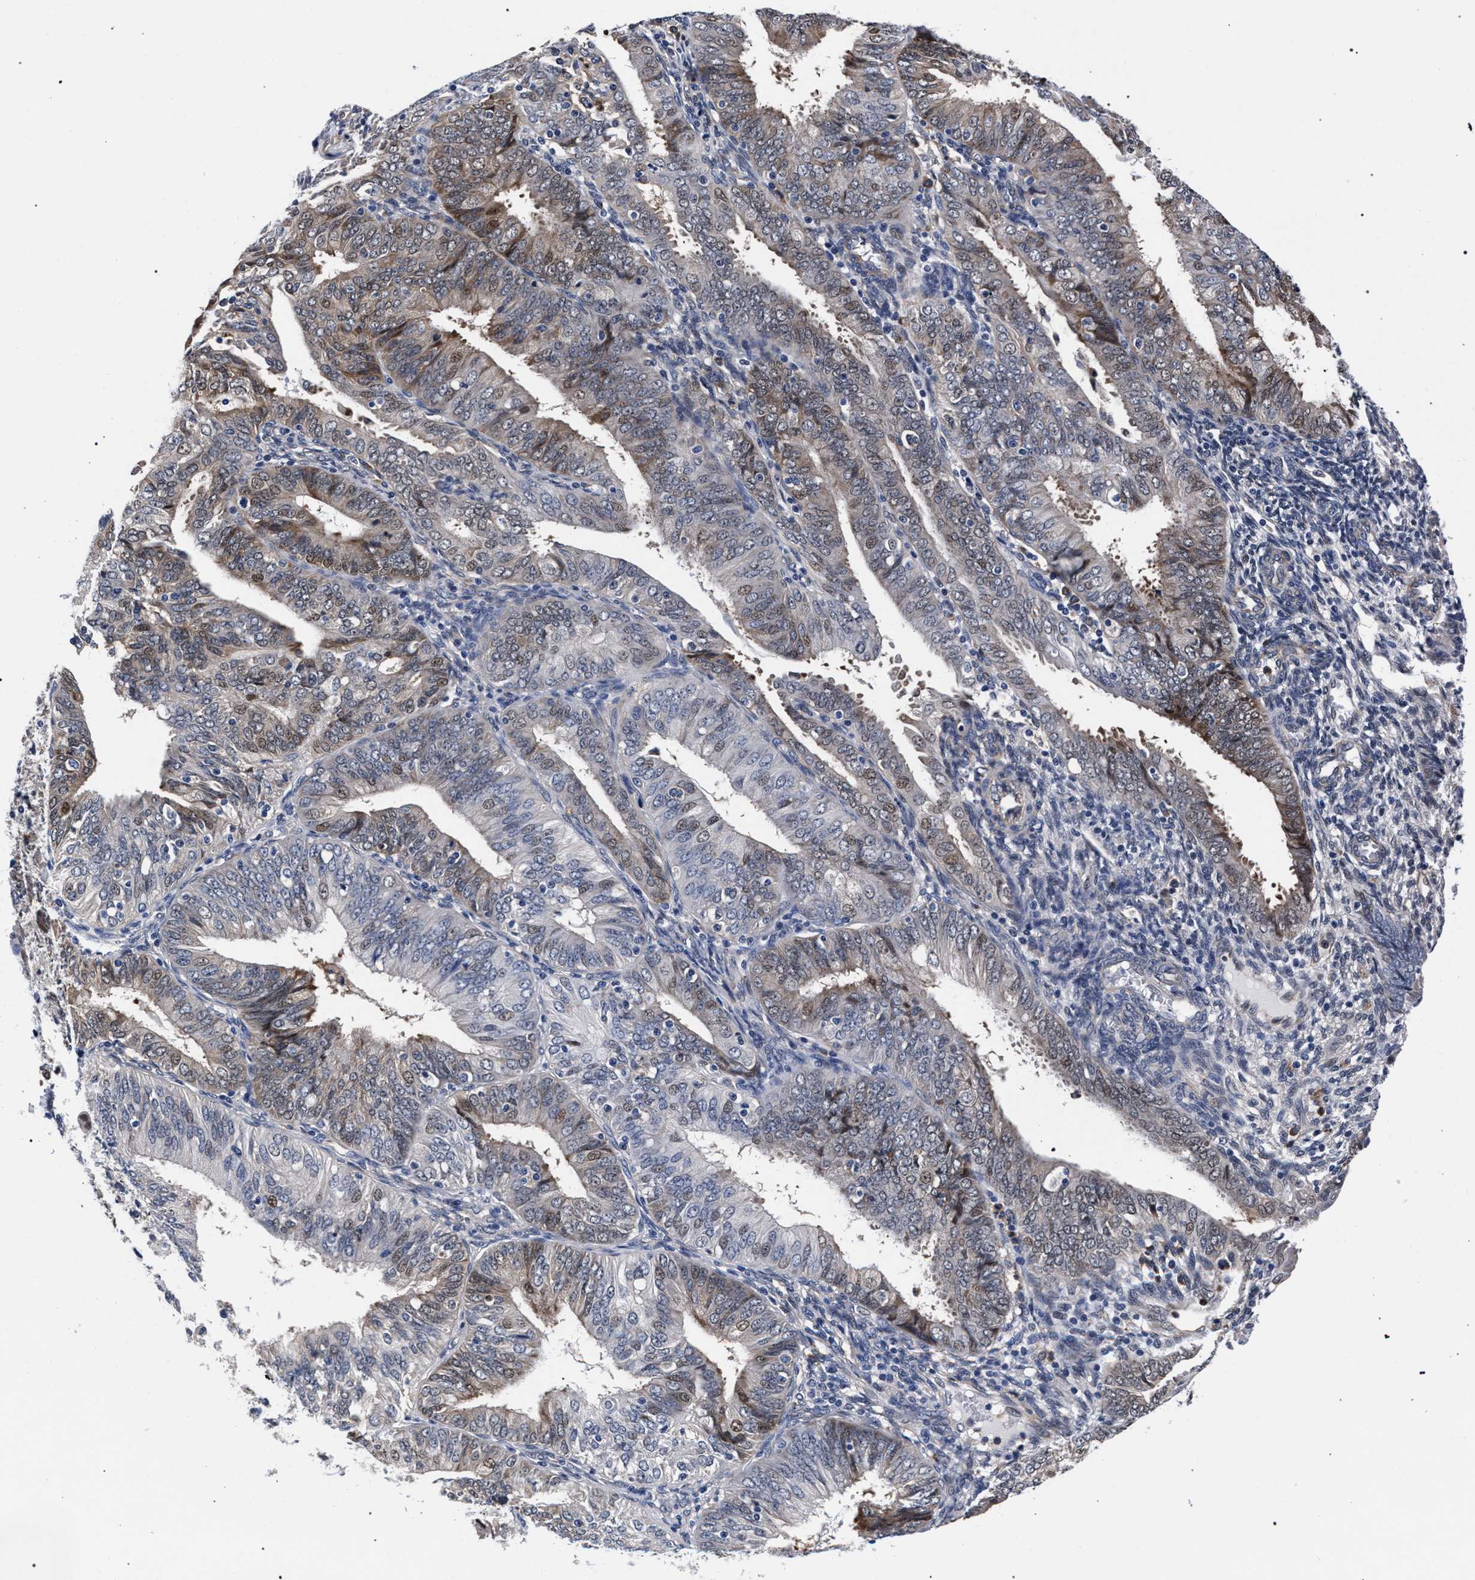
{"staining": {"intensity": "weak", "quantity": "25%-75%", "location": "cytoplasmic/membranous,nuclear"}, "tissue": "endometrial cancer", "cell_type": "Tumor cells", "image_type": "cancer", "snomed": [{"axis": "morphology", "description": "Adenocarcinoma, NOS"}, {"axis": "topography", "description": "Endometrium"}], "caption": "Protein staining of adenocarcinoma (endometrial) tissue exhibits weak cytoplasmic/membranous and nuclear staining in approximately 25%-75% of tumor cells. (Brightfield microscopy of DAB IHC at high magnification).", "gene": "ZNF462", "patient": {"sex": "female", "age": 58}}